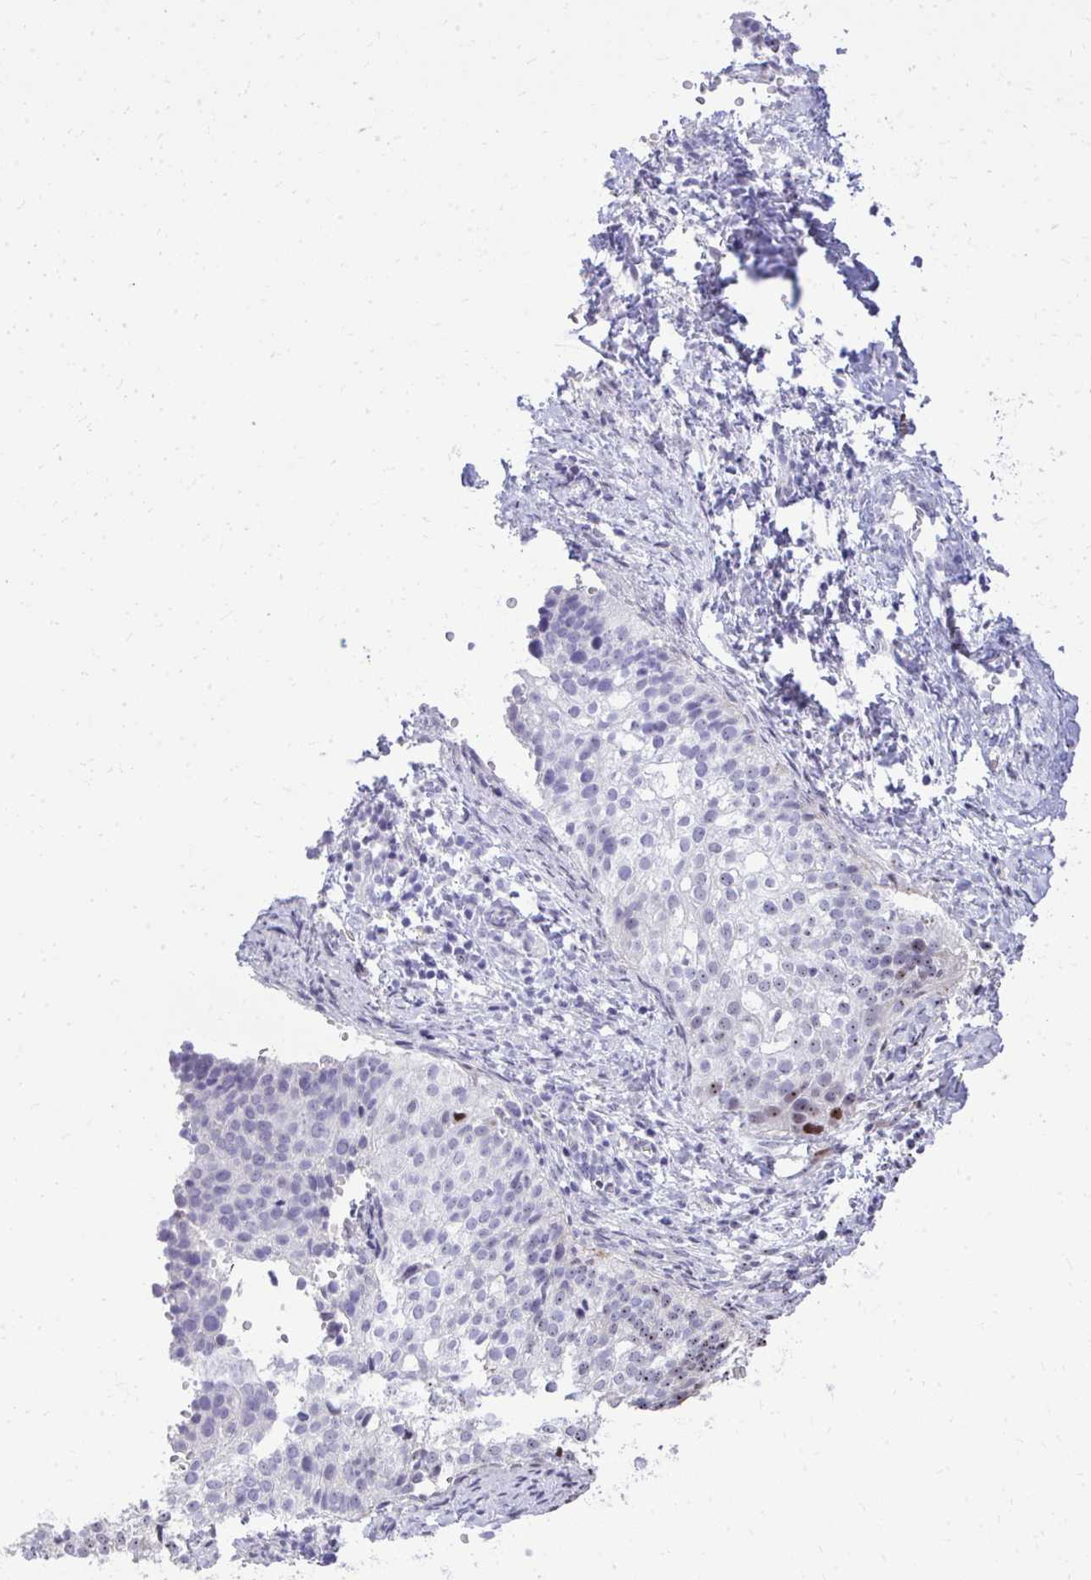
{"staining": {"intensity": "strong", "quantity": "<25%", "location": "nuclear"}, "tissue": "cervical cancer", "cell_type": "Tumor cells", "image_type": "cancer", "snomed": [{"axis": "morphology", "description": "Squamous cell carcinoma, NOS"}, {"axis": "topography", "description": "Cervix"}], "caption": "Squamous cell carcinoma (cervical) stained for a protein (brown) reveals strong nuclear positive positivity in approximately <25% of tumor cells.", "gene": "DLX4", "patient": {"sex": "female", "age": 44}}